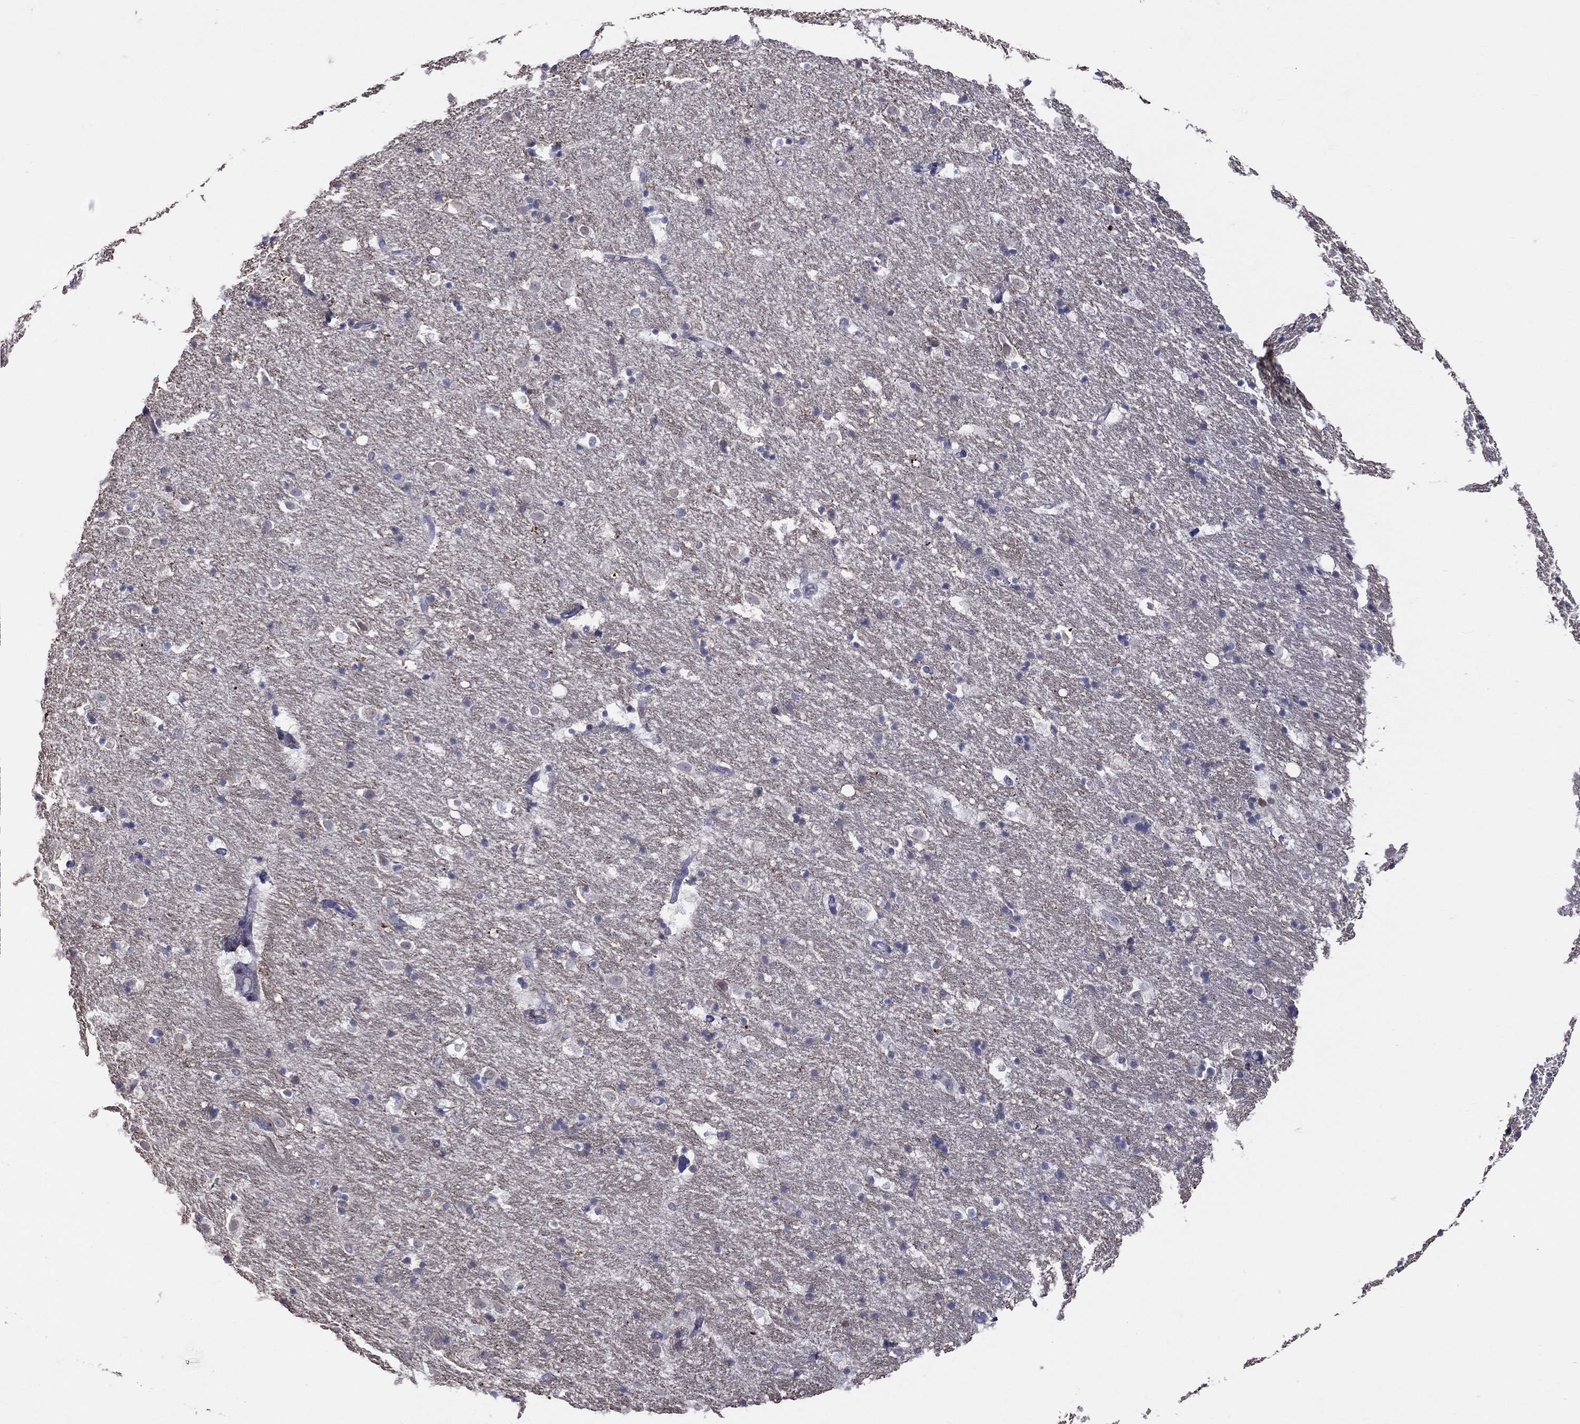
{"staining": {"intensity": "negative", "quantity": "none", "location": "none"}, "tissue": "hippocampus", "cell_type": "Glial cells", "image_type": "normal", "snomed": [{"axis": "morphology", "description": "Normal tissue, NOS"}, {"axis": "topography", "description": "Hippocampus"}], "caption": "An immunohistochemistry image of normal hippocampus is shown. There is no staining in glial cells of hippocampus. (Immunohistochemistry, brightfield microscopy, high magnification).", "gene": "DBF4B", "patient": {"sex": "male", "age": 49}}